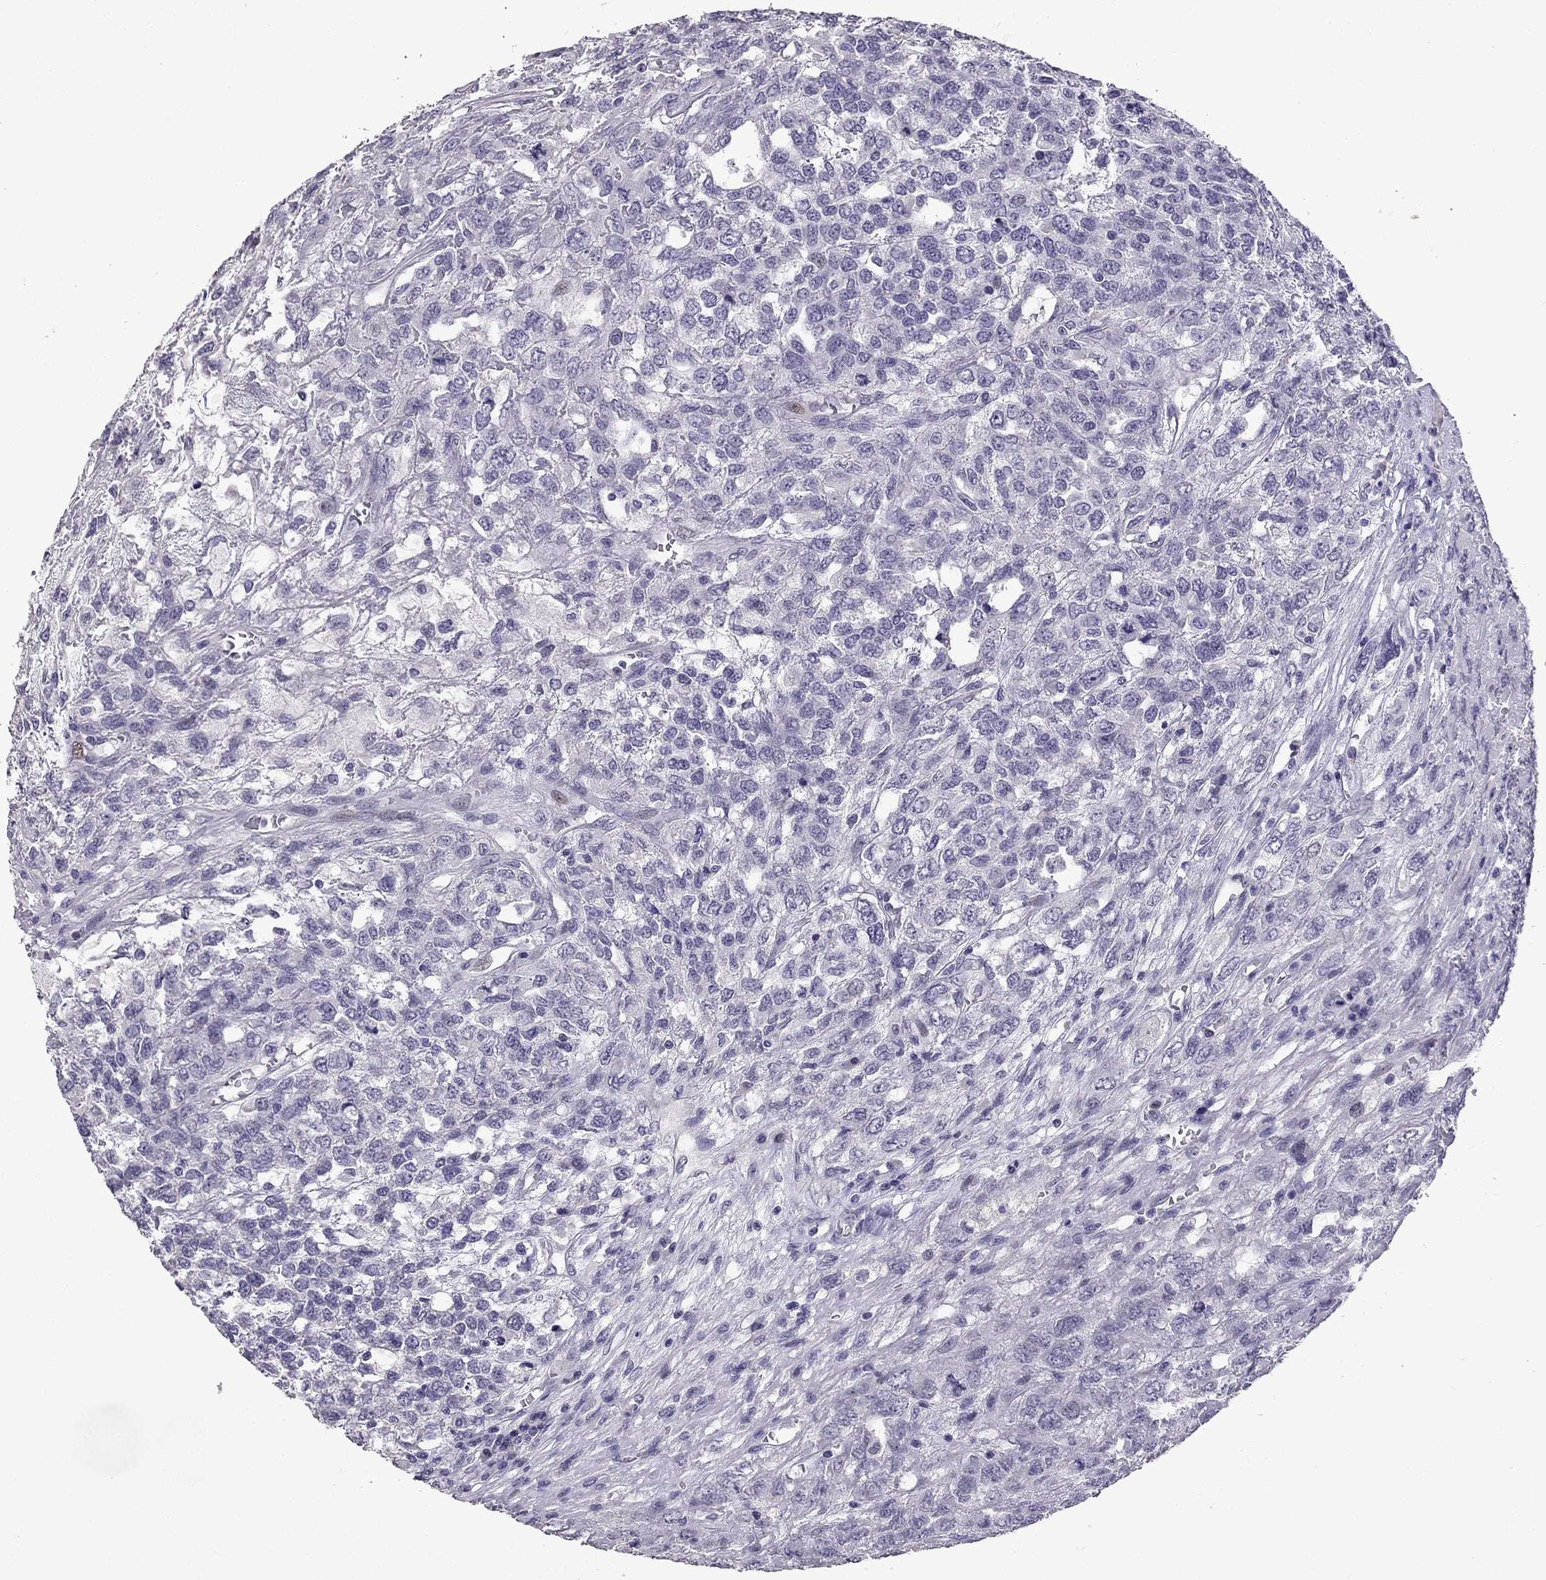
{"staining": {"intensity": "negative", "quantity": "none", "location": "none"}, "tissue": "testis cancer", "cell_type": "Tumor cells", "image_type": "cancer", "snomed": [{"axis": "morphology", "description": "Seminoma, NOS"}, {"axis": "topography", "description": "Testis"}], "caption": "Testis cancer (seminoma) was stained to show a protein in brown. There is no significant expression in tumor cells. (DAB (3,3'-diaminobenzidine) IHC, high magnification).", "gene": "TTN", "patient": {"sex": "male", "age": 52}}